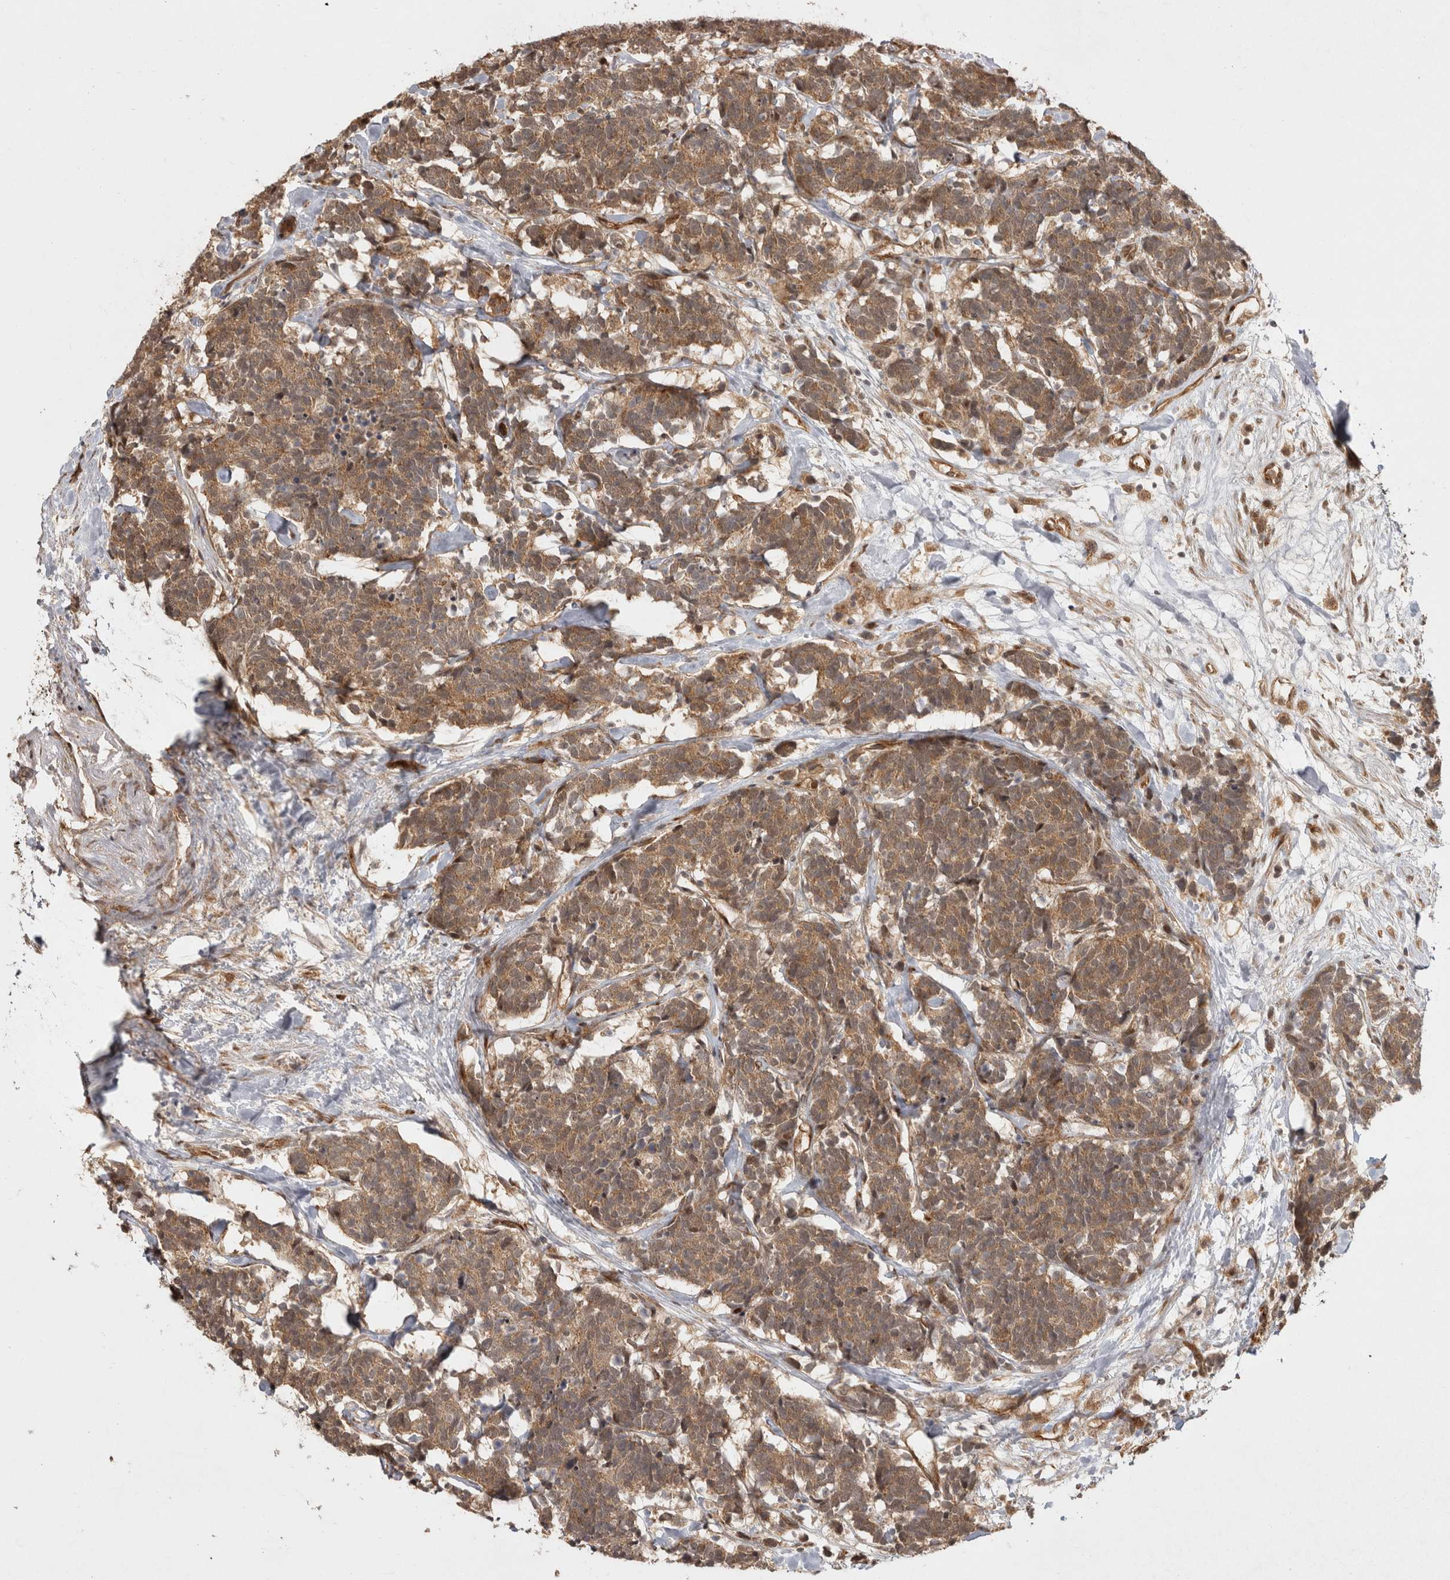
{"staining": {"intensity": "moderate", "quantity": ">75%", "location": "cytoplasmic/membranous"}, "tissue": "carcinoid", "cell_type": "Tumor cells", "image_type": "cancer", "snomed": [{"axis": "morphology", "description": "Carcinoma, NOS"}, {"axis": "morphology", "description": "Carcinoid, malignant, NOS"}, {"axis": "topography", "description": "Urinary bladder"}], "caption": "Carcinoma stained with immunohistochemistry (IHC) exhibits moderate cytoplasmic/membranous staining in about >75% of tumor cells.", "gene": "CAMSAP2", "patient": {"sex": "male", "age": 57}}